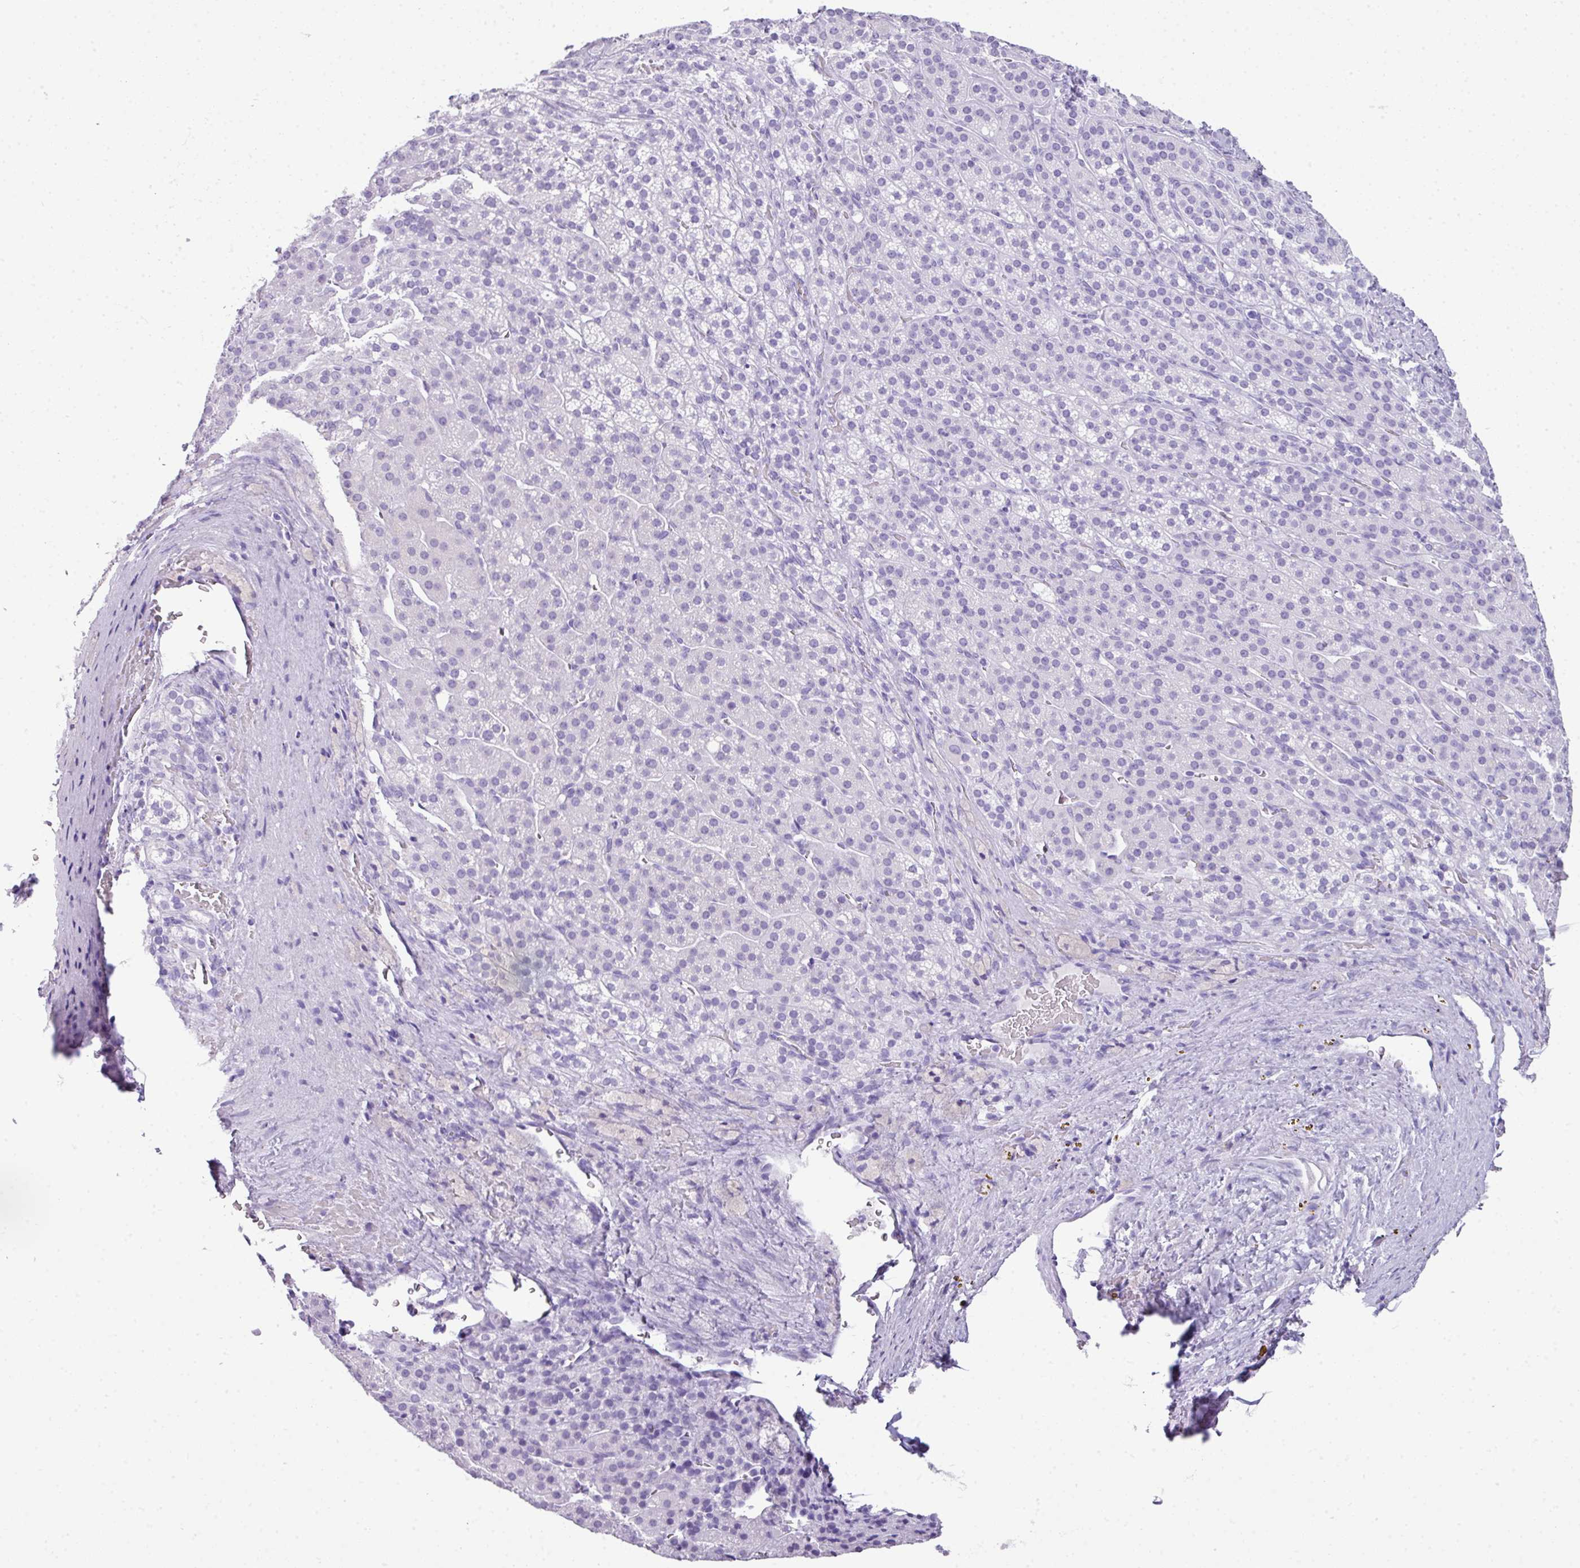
{"staining": {"intensity": "negative", "quantity": "none", "location": "none"}, "tissue": "adrenal gland", "cell_type": "Glandular cells", "image_type": "normal", "snomed": [{"axis": "morphology", "description": "Normal tissue, NOS"}, {"axis": "topography", "description": "Adrenal gland"}], "caption": "Immunohistochemistry image of unremarkable adrenal gland: human adrenal gland stained with DAB (3,3'-diaminobenzidine) exhibits no significant protein expression in glandular cells. (Brightfield microscopy of DAB immunohistochemistry at high magnification).", "gene": "TNP1", "patient": {"sex": "female", "age": 41}}